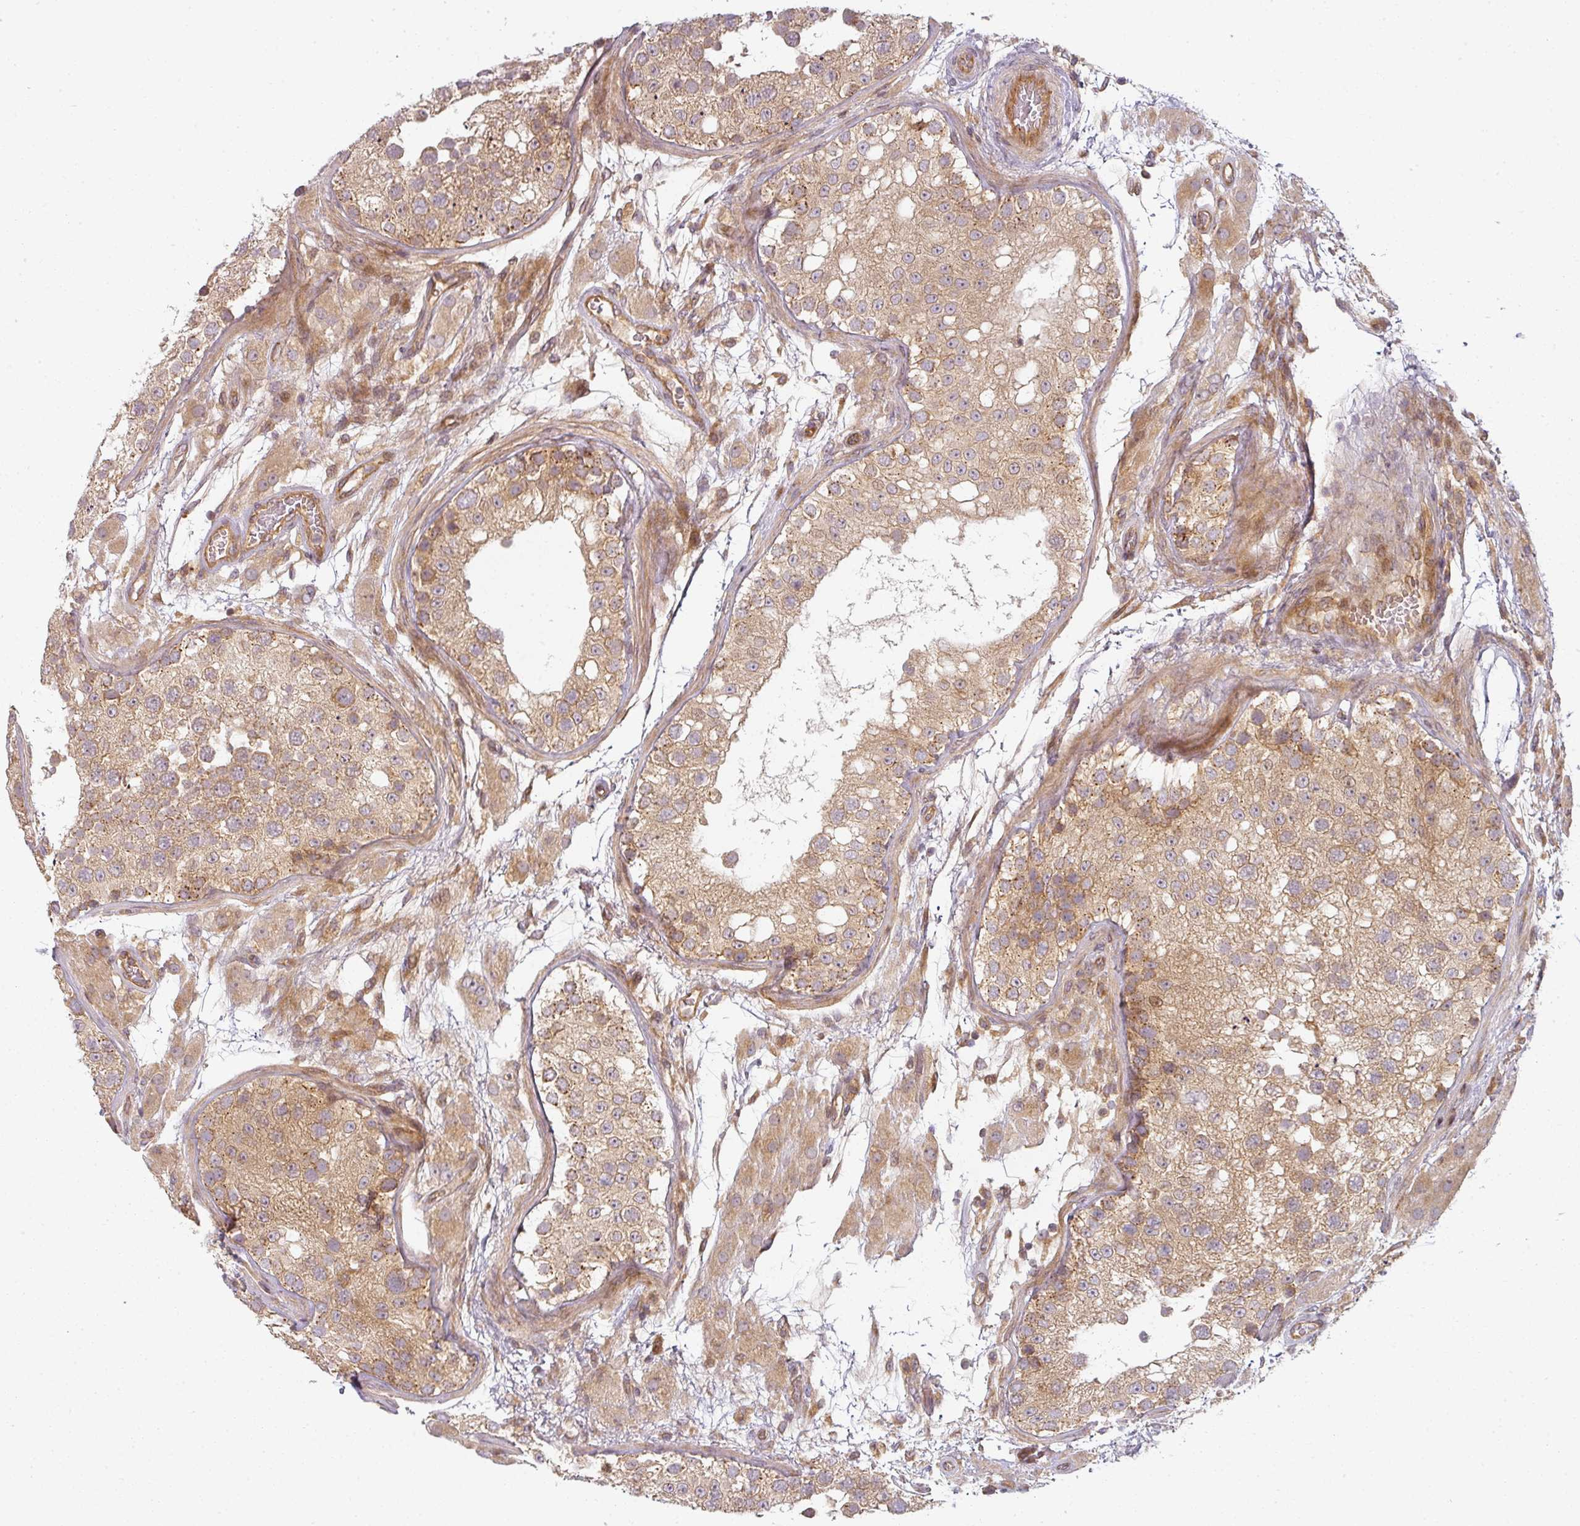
{"staining": {"intensity": "moderate", "quantity": ">75%", "location": "cytoplasmic/membranous"}, "tissue": "testis", "cell_type": "Cells in seminiferous ducts", "image_type": "normal", "snomed": [{"axis": "morphology", "description": "Normal tissue, NOS"}, {"axis": "topography", "description": "Testis"}], "caption": "Protein analysis of unremarkable testis reveals moderate cytoplasmic/membranous expression in approximately >75% of cells in seminiferous ducts.", "gene": "CNOT1", "patient": {"sex": "male", "age": 26}}